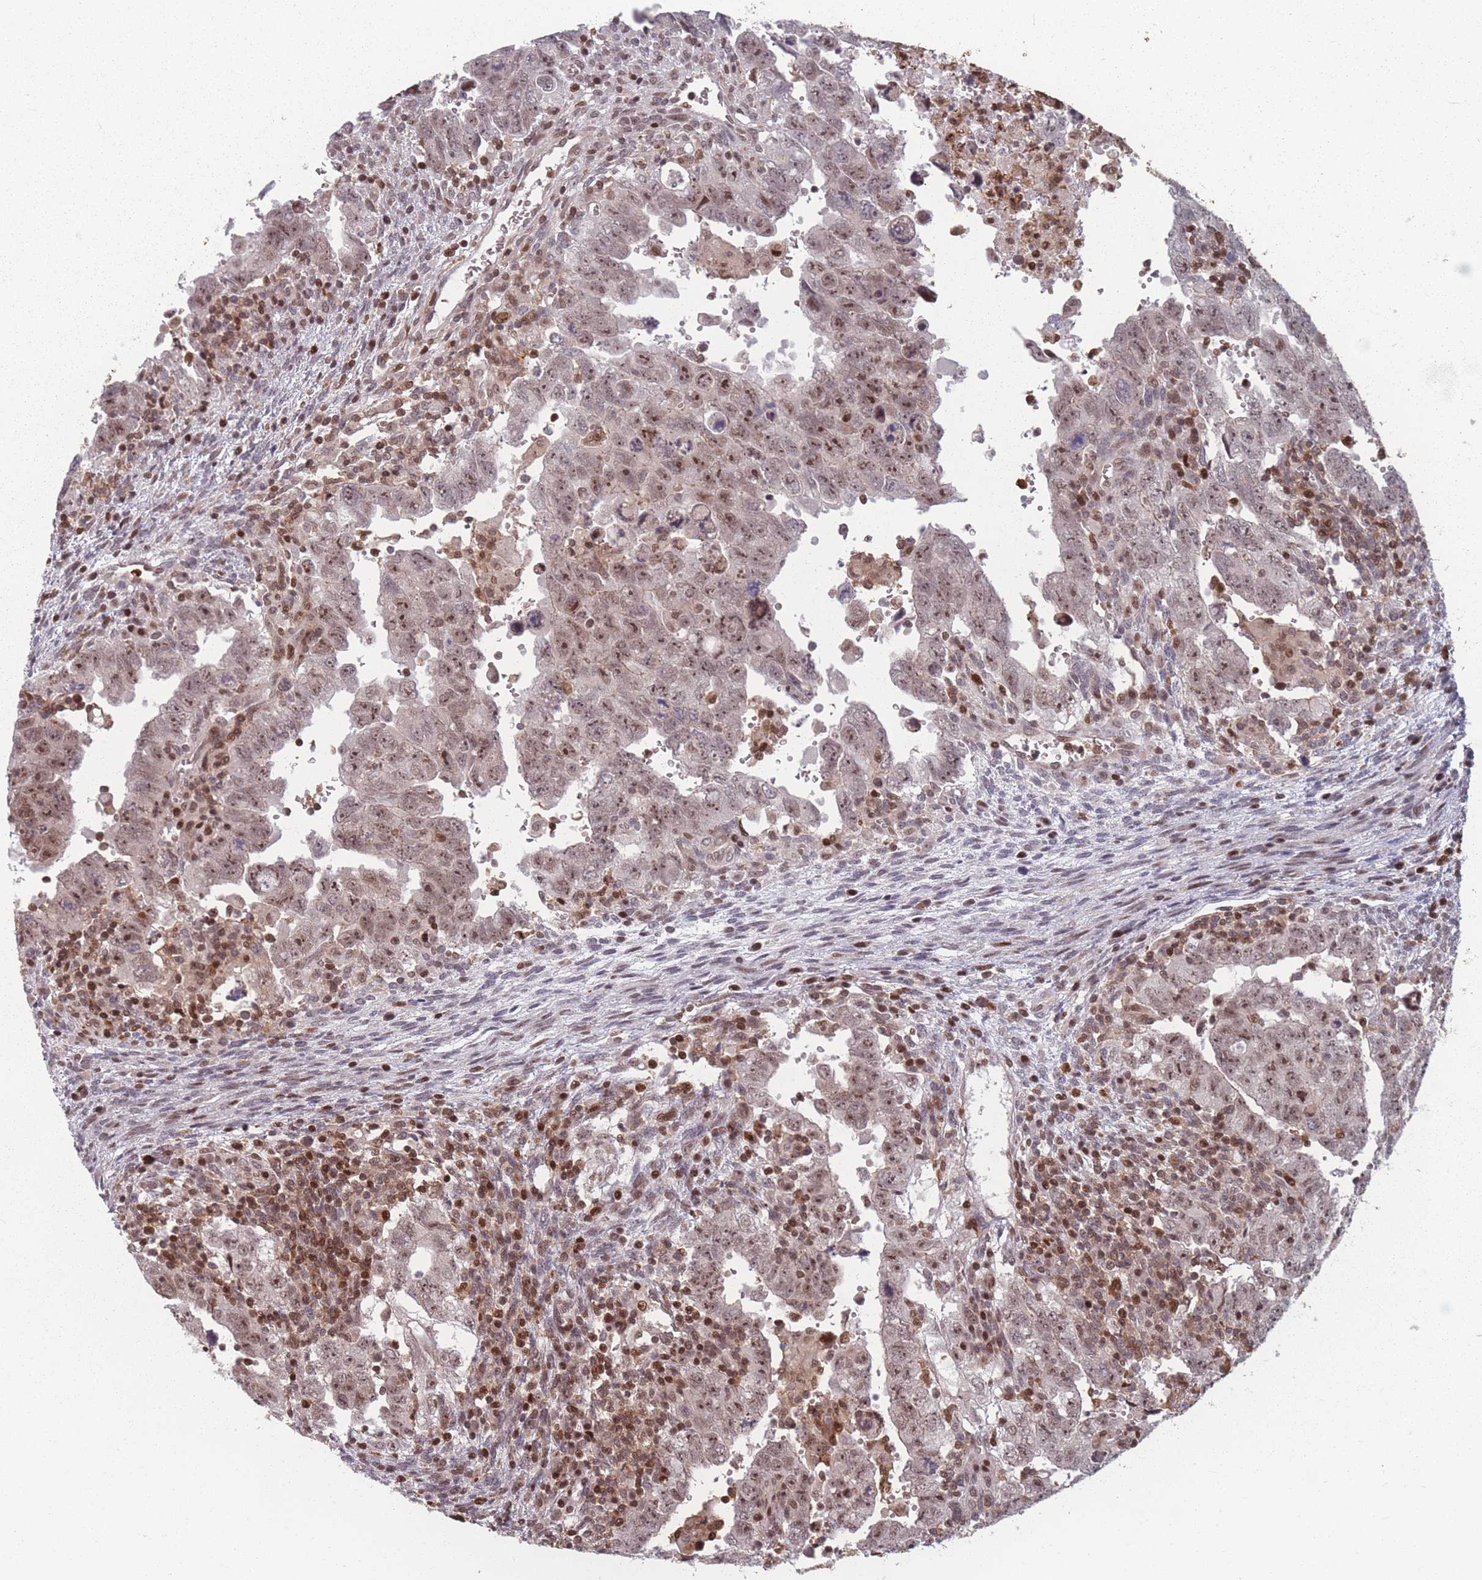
{"staining": {"intensity": "moderate", "quantity": ">75%", "location": "nuclear"}, "tissue": "testis cancer", "cell_type": "Tumor cells", "image_type": "cancer", "snomed": [{"axis": "morphology", "description": "Carcinoma, Embryonal, NOS"}, {"axis": "topography", "description": "Testis"}], "caption": "Protein staining of testis embryonal carcinoma tissue demonstrates moderate nuclear expression in approximately >75% of tumor cells. (DAB (3,3'-diaminobenzidine) IHC with brightfield microscopy, high magnification).", "gene": "WDR55", "patient": {"sex": "male", "age": 28}}